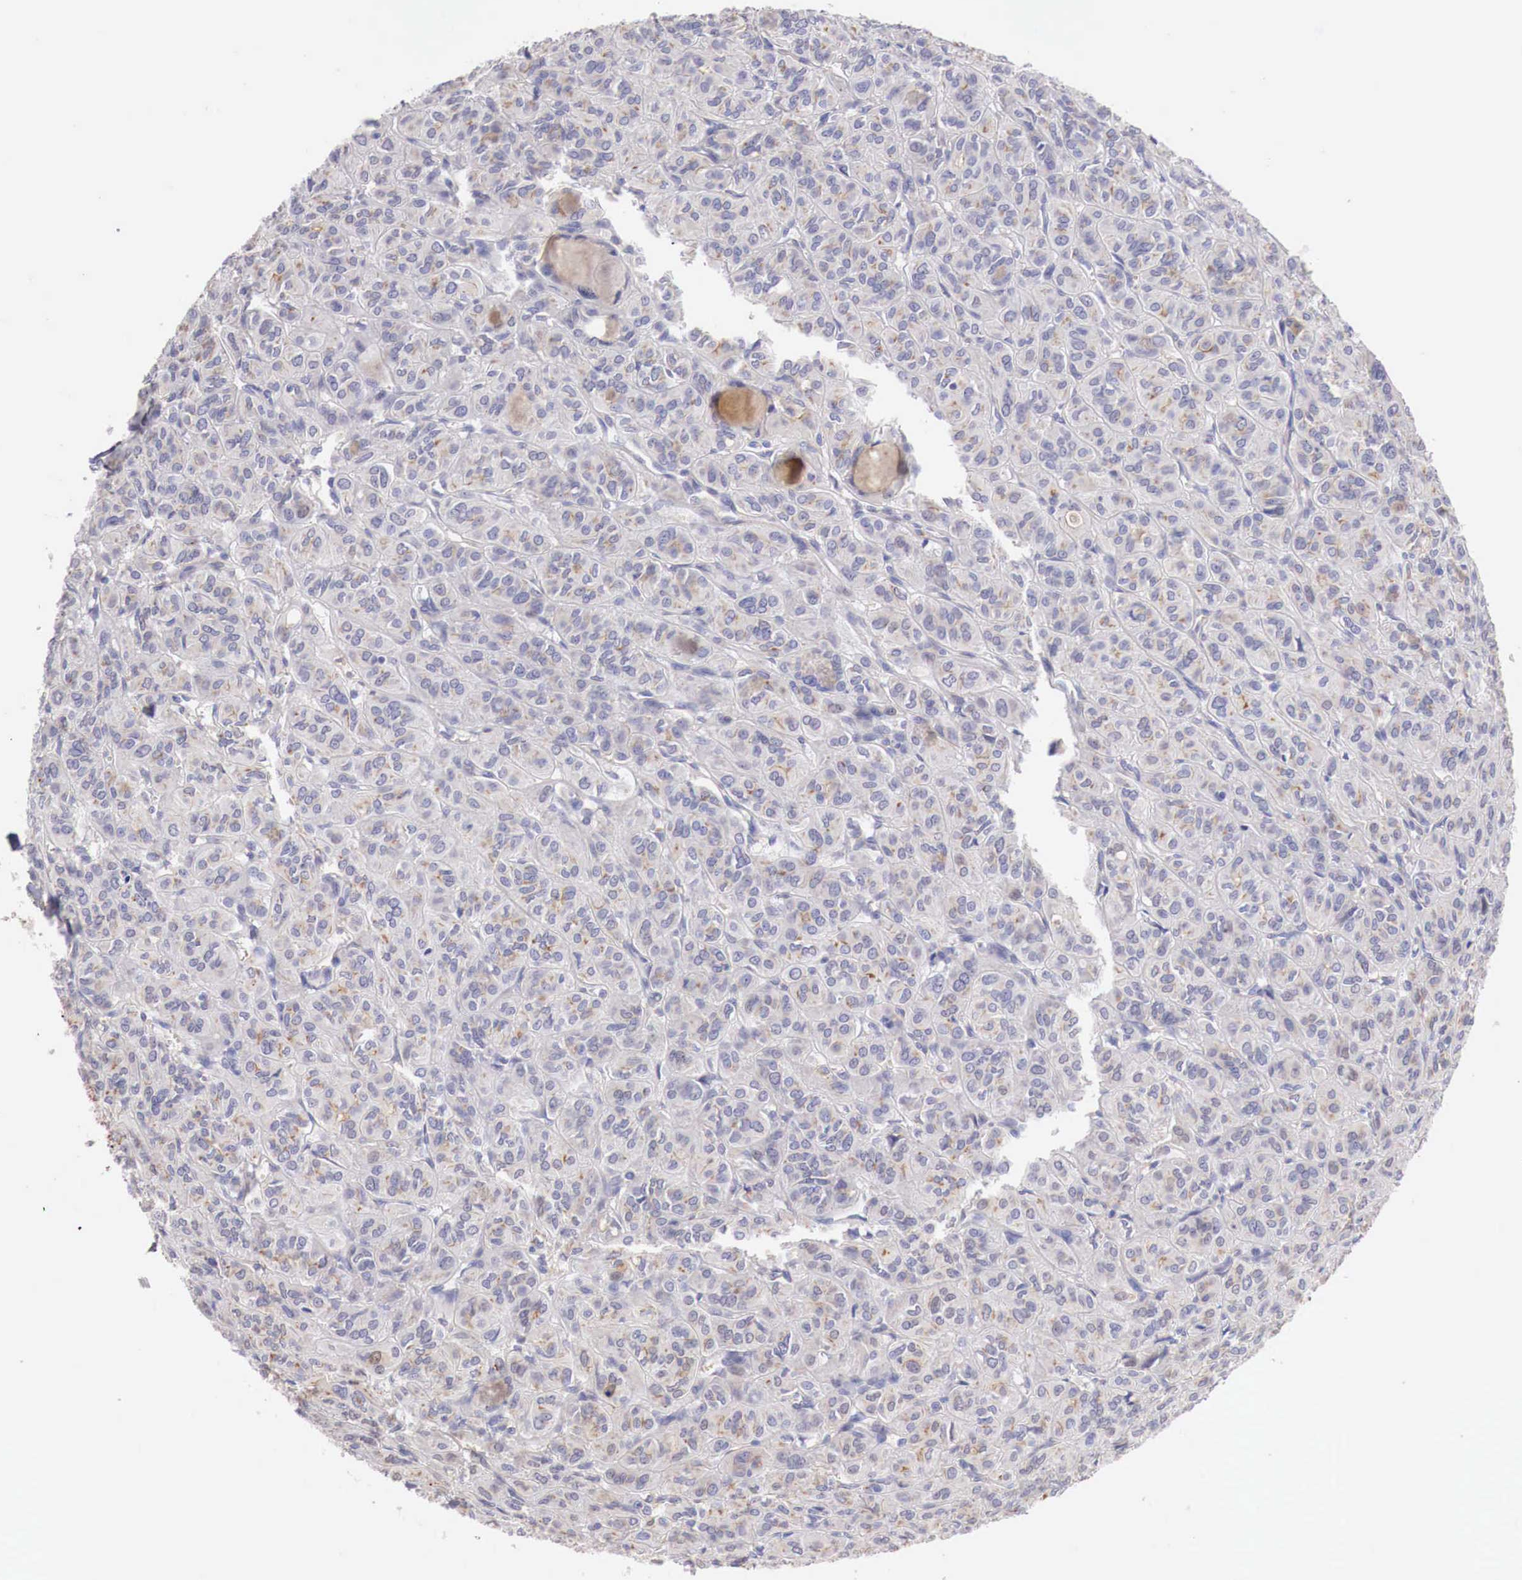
{"staining": {"intensity": "weak", "quantity": "25%-75%", "location": "cytoplasmic/membranous"}, "tissue": "thyroid cancer", "cell_type": "Tumor cells", "image_type": "cancer", "snomed": [{"axis": "morphology", "description": "Follicular adenoma carcinoma, NOS"}, {"axis": "topography", "description": "Thyroid gland"}], "caption": "Thyroid cancer (follicular adenoma carcinoma) stained with a brown dye exhibits weak cytoplasmic/membranous positive staining in approximately 25%-75% of tumor cells.", "gene": "KLHDC7B", "patient": {"sex": "female", "age": 71}}